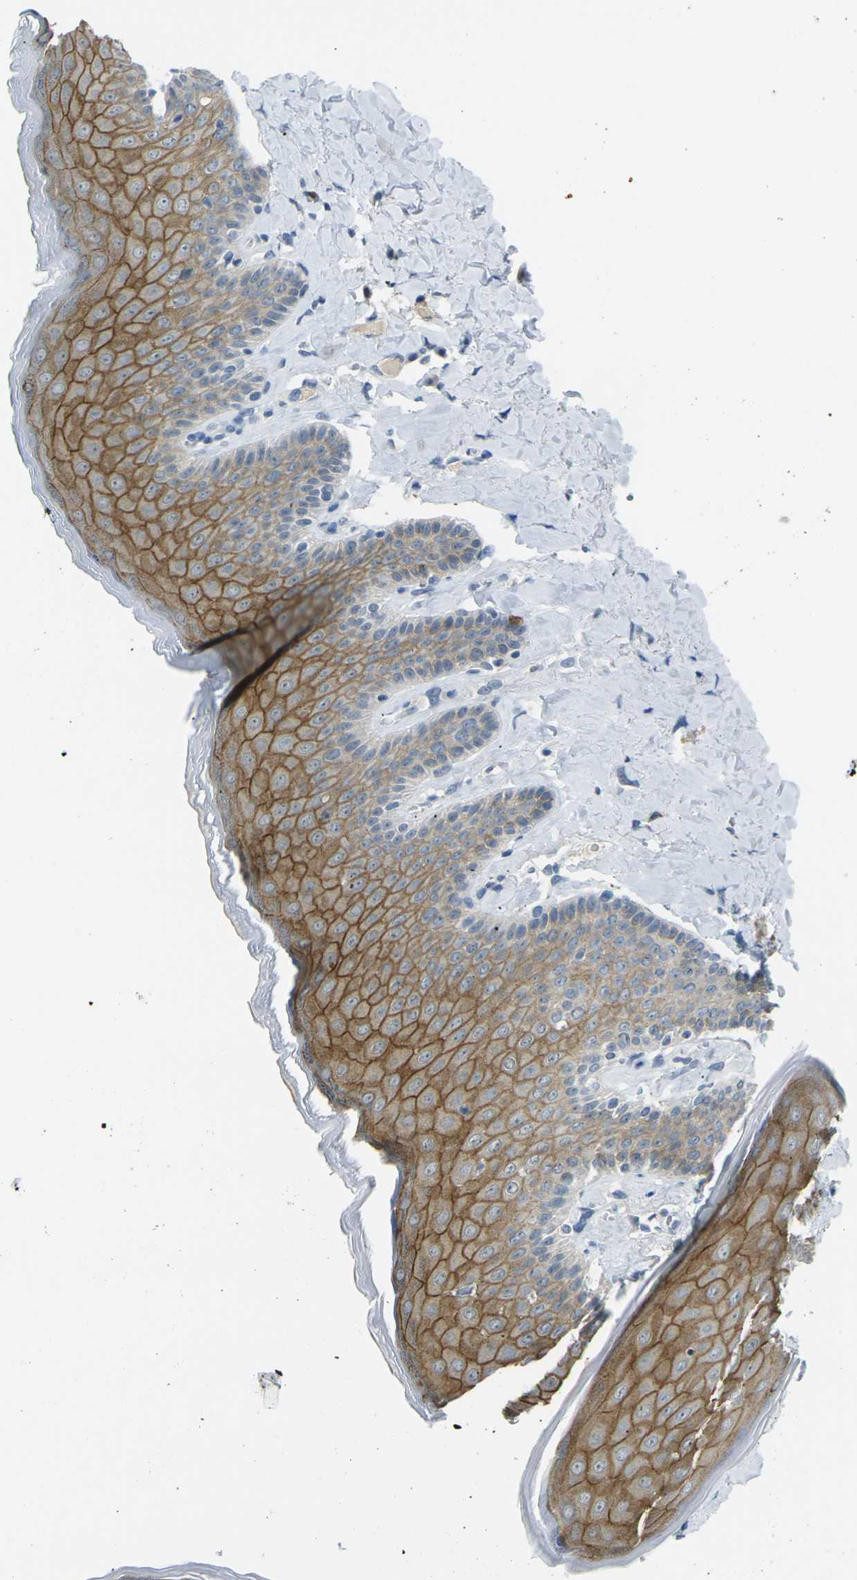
{"staining": {"intensity": "strong", "quantity": ">75%", "location": "cytoplasmic/membranous"}, "tissue": "skin", "cell_type": "Epidermal cells", "image_type": "normal", "snomed": [{"axis": "morphology", "description": "Normal tissue, NOS"}, {"axis": "topography", "description": "Anal"}], "caption": "Protein staining of normal skin displays strong cytoplasmic/membranous staining in about >75% of epidermal cells.", "gene": "SPTBN2", "patient": {"sex": "male", "age": 69}}